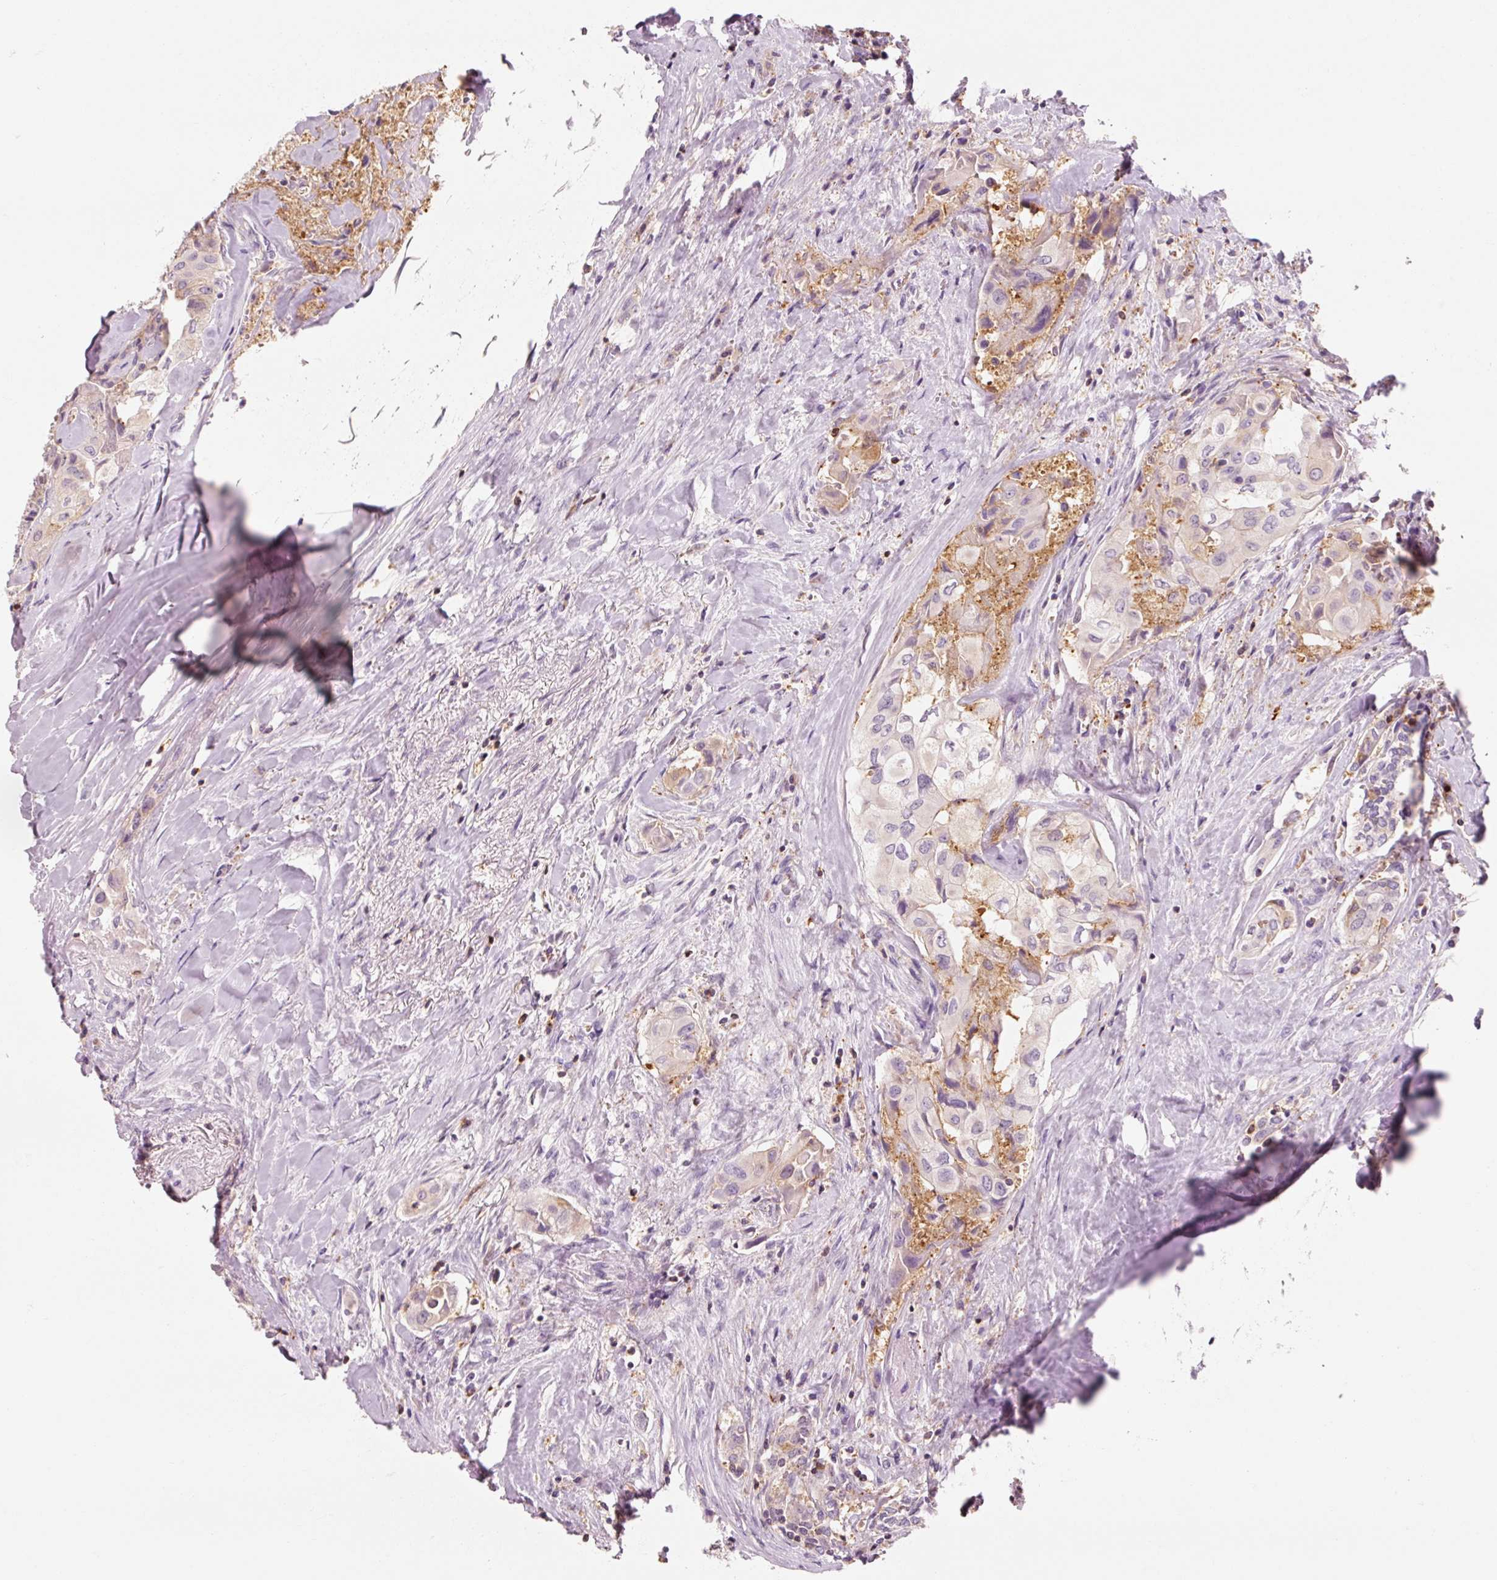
{"staining": {"intensity": "weak", "quantity": "25%-75%", "location": "cytoplasmic/membranous"}, "tissue": "thyroid cancer", "cell_type": "Tumor cells", "image_type": "cancer", "snomed": [{"axis": "morphology", "description": "Normal tissue, NOS"}, {"axis": "morphology", "description": "Papillary adenocarcinoma, NOS"}, {"axis": "topography", "description": "Thyroid gland"}], "caption": "DAB immunohistochemical staining of human papillary adenocarcinoma (thyroid) demonstrates weak cytoplasmic/membranous protein staining in approximately 25%-75% of tumor cells. (IHC, brightfield microscopy, high magnification).", "gene": "OR8K1", "patient": {"sex": "female", "age": 59}}